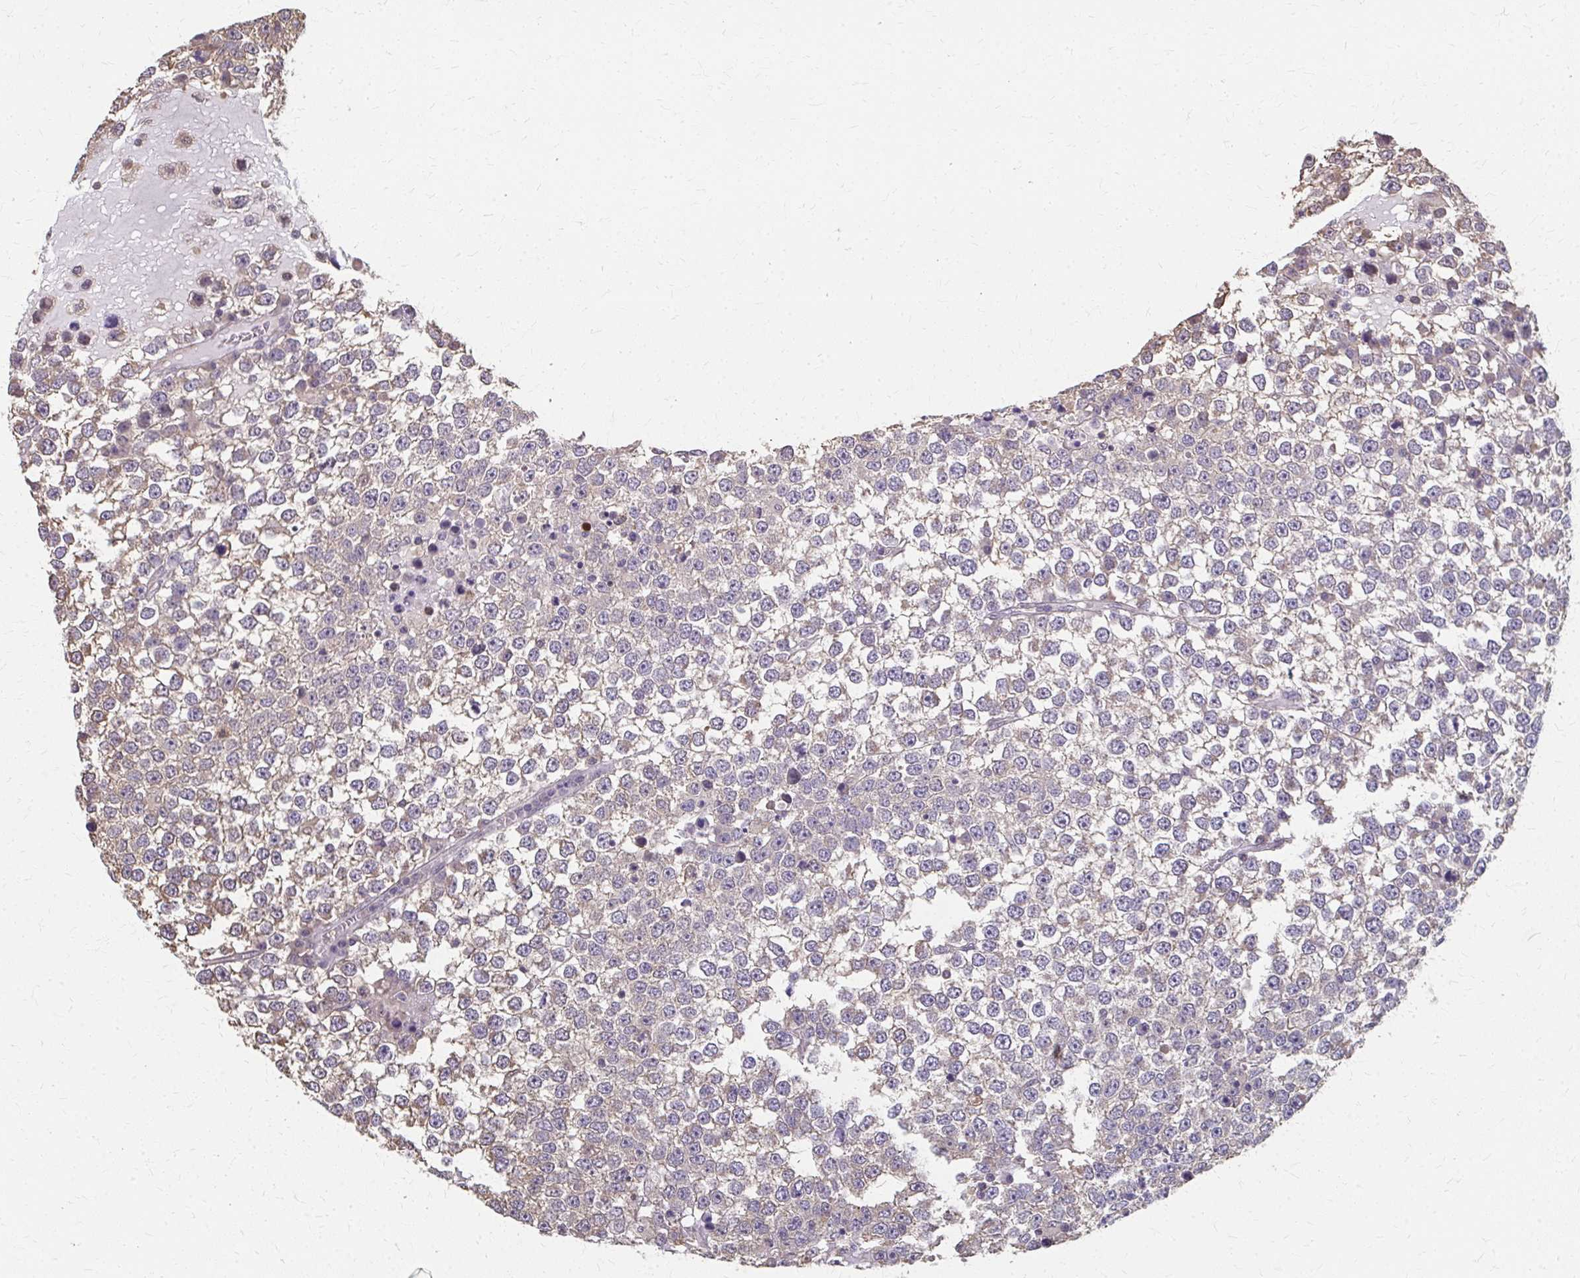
{"staining": {"intensity": "weak", "quantity": "<25%", "location": "cytoplasmic/membranous"}, "tissue": "testis cancer", "cell_type": "Tumor cells", "image_type": "cancer", "snomed": [{"axis": "morphology", "description": "Seminoma, NOS"}, {"axis": "topography", "description": "Testis"}], "caption": "Human seminoma (testis) stained for a protein using immunohistochemistry (IHC) shows no expression in tumor cells.", "gene": "RABGAP1L", "patient": {"sex": "male", "age": 65}}